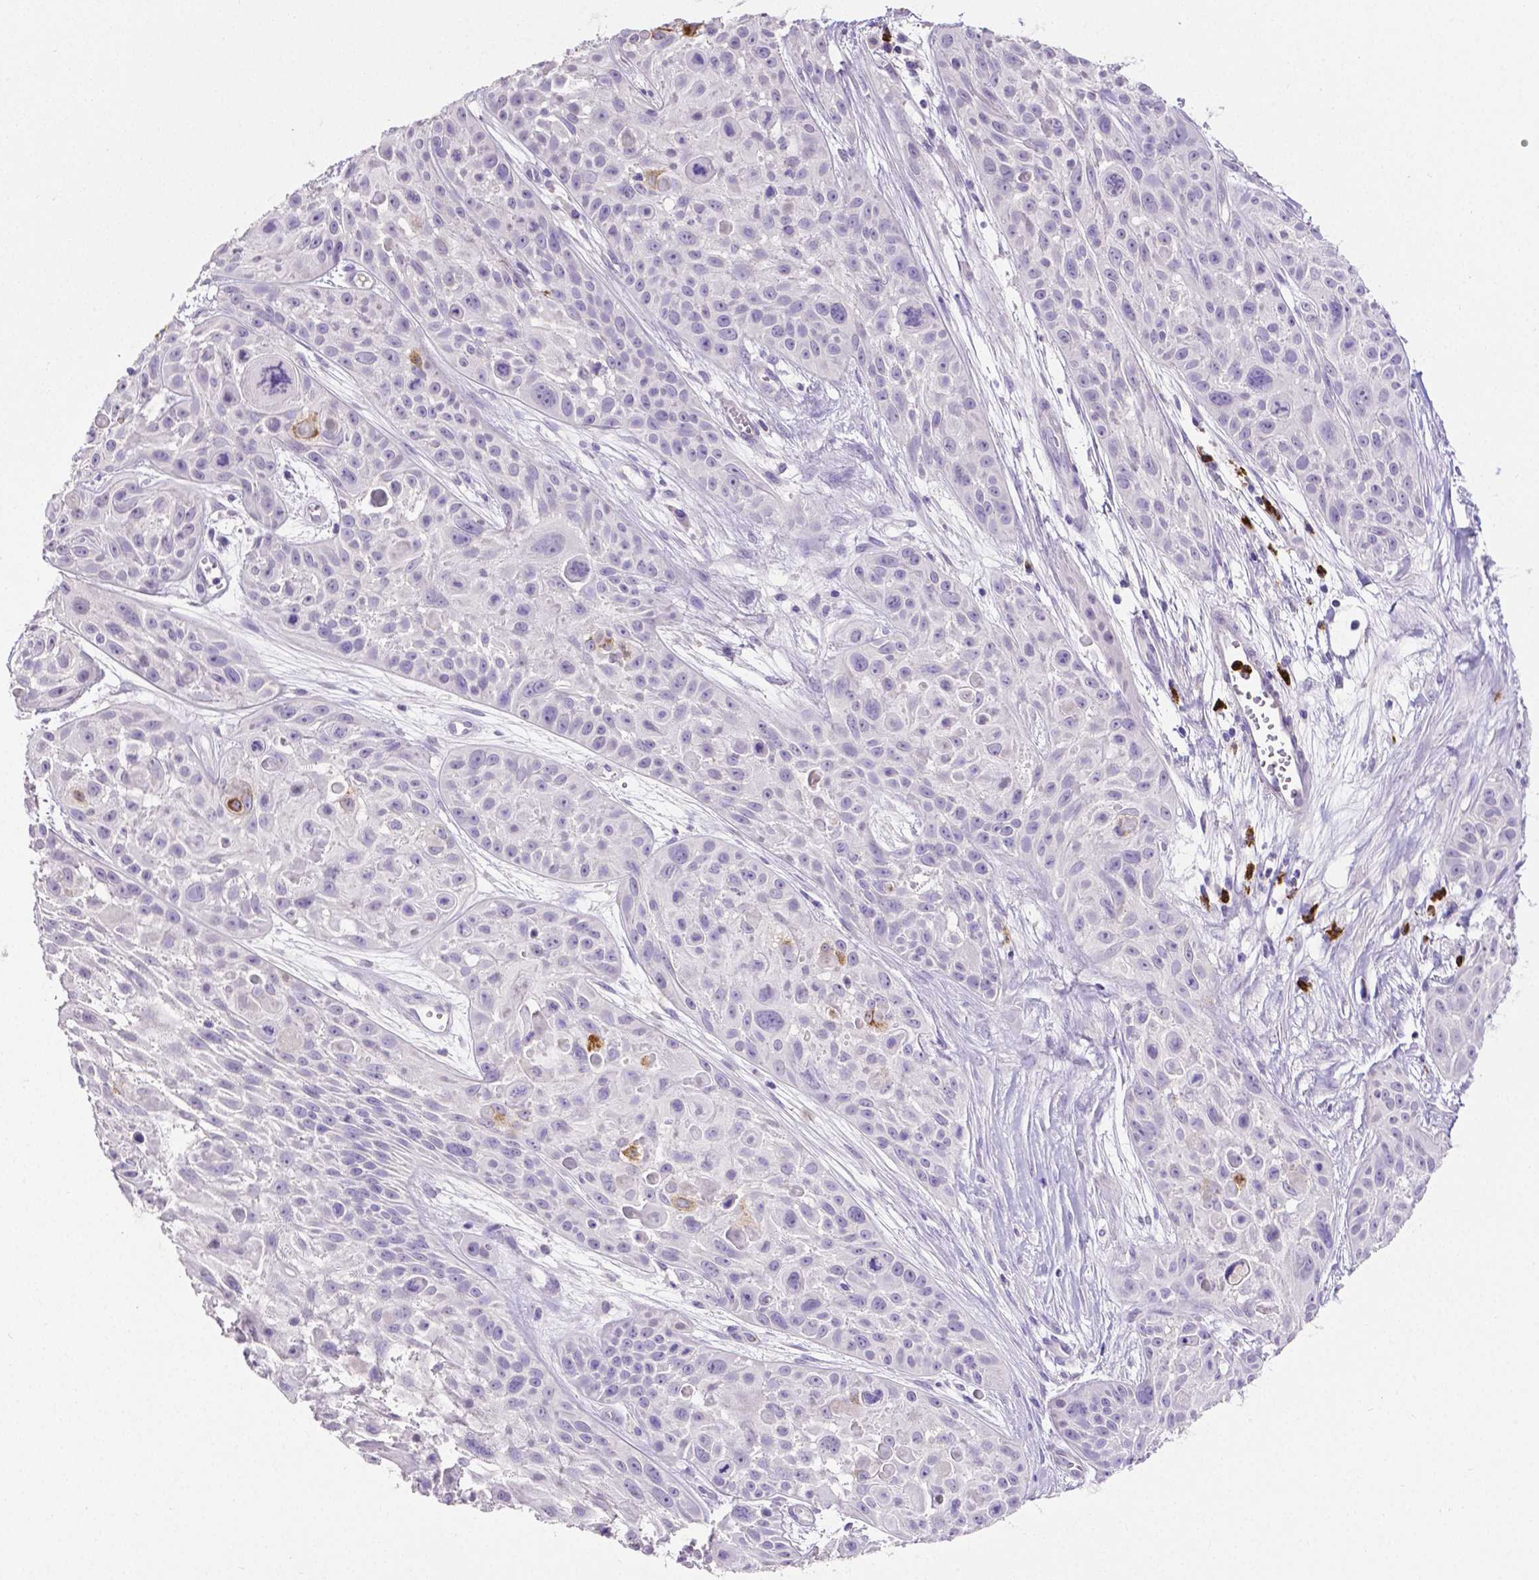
{"staining": {"intensity": "negative", "quantity": "none", "location": "none"}, "tissue": "skin cancer", "cell_type": "Tumor cells", "image_type": "cancer", "snomed": [{"axis": "morphology", "description": "Squamous cell carcinoma, NOS"}, {"axis": "topography", "description": "Skin"}, {"axis": "topography", "description": "Anal"}], "caption": "Immunohistochemical staining of skin cancer demonstrates no significant expression in tumor cells. (Brightfield microscopy of DAB immunohistochemistry at high magnification).", "gene": "MMP9", "patient": {"sex": "female", "age": 75}}